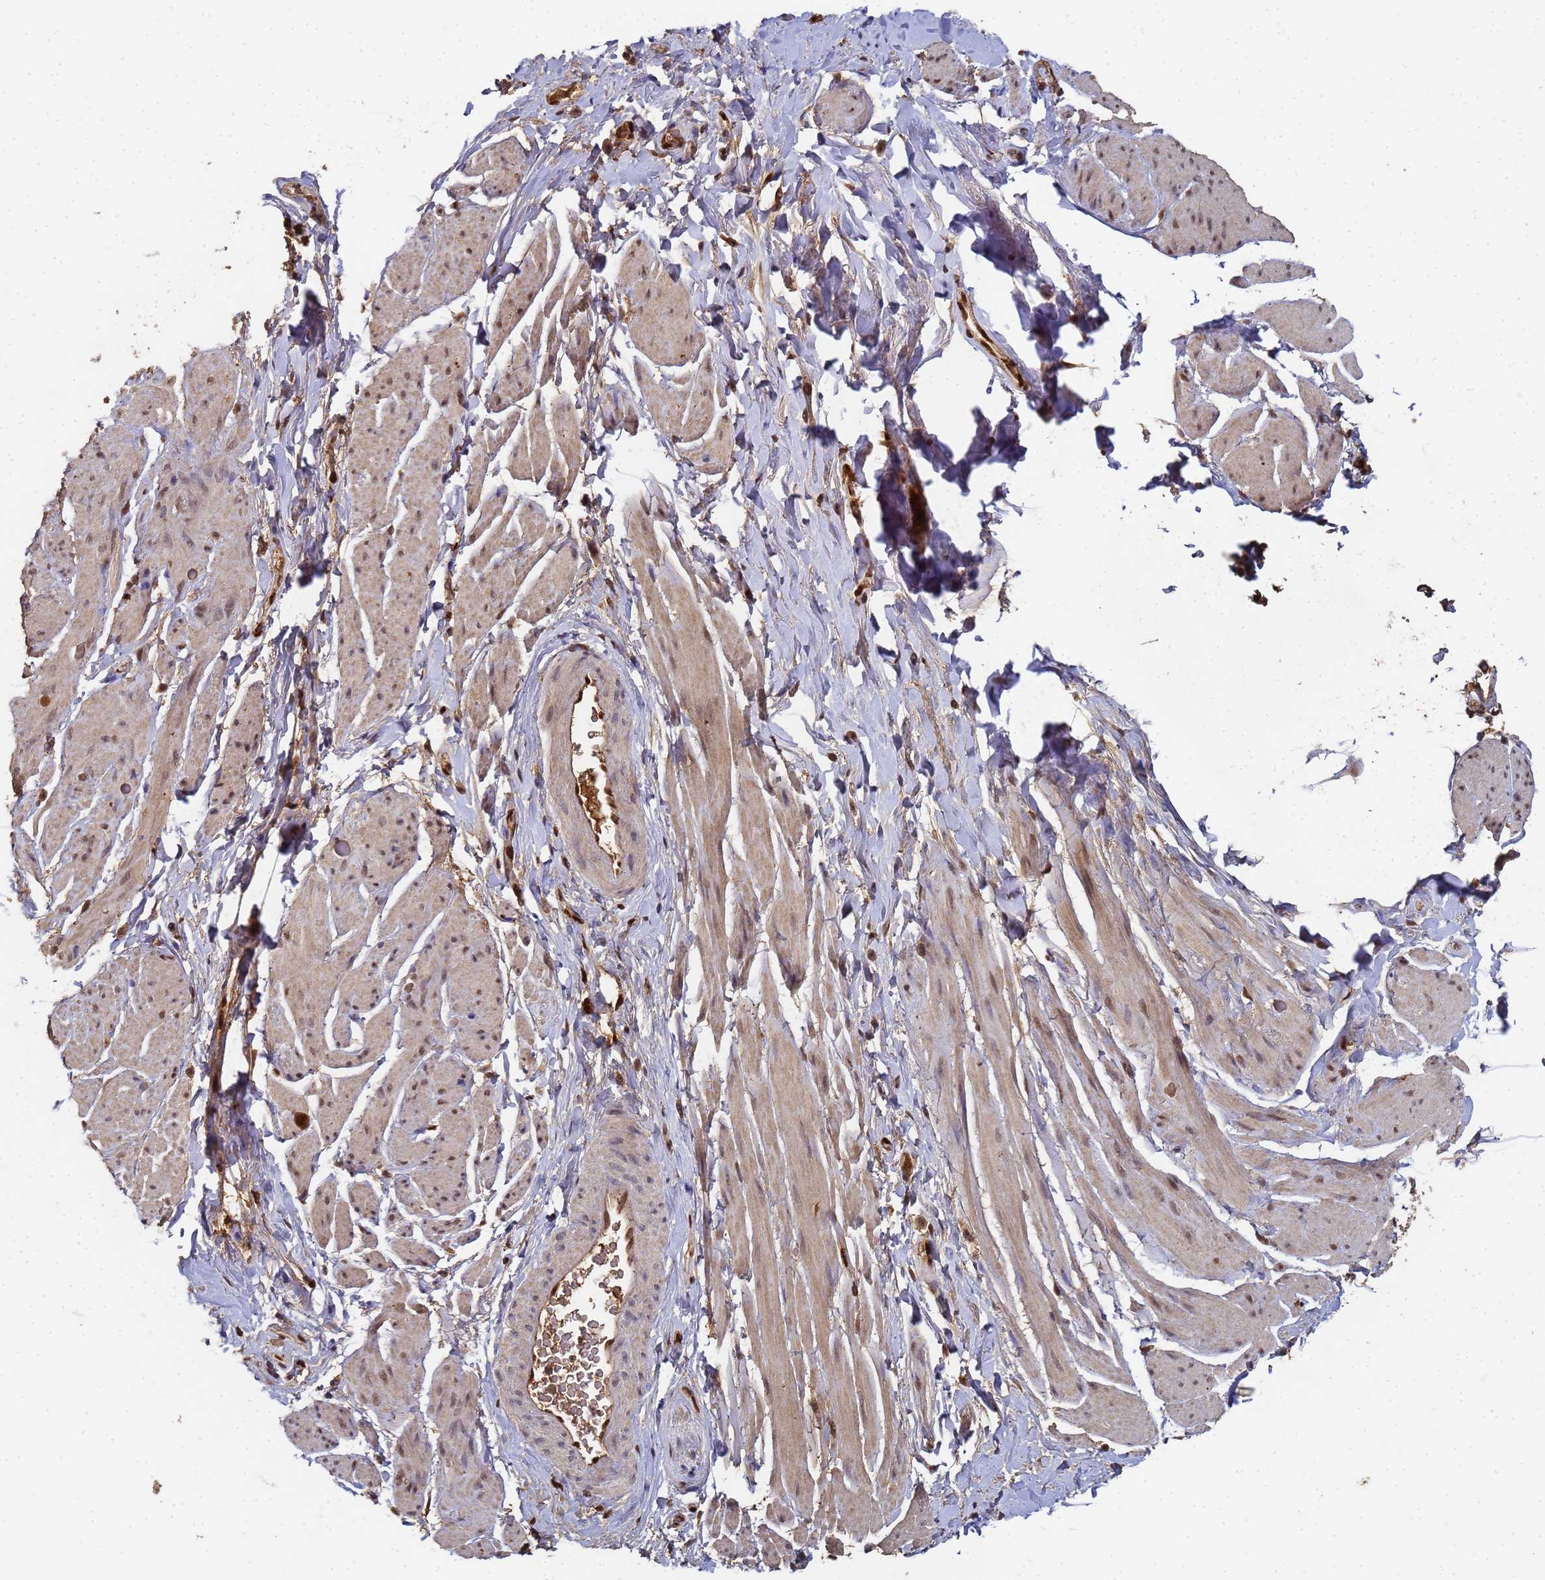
{"staining": {"intensity": "weak", "quantity": "<25%", "location": "cytoplasmic/membranous,nuclear"}, "tissue": "smooth muscle", "cell_type": "Smooth muscle cells", "image_type": "normal", "snomed": [{"axis": "morphology", "description": "Normal tissue, NOS"}, {"axis": "topography", "description": "Smooth muscle"}, {"axis": "topography", "description": "Peripheral nerve tissue"}], "caption": "High magnification brightfield microscopy of unremarkable smooth muscle stained with DAB (brown) and counterstained with hematoxylin (blue): smooth muscle cells show no significant expression. (DAB immunohistochemistry (IHC) with hematoxylin counter stain).", "gene": "SECISBP2", "patient": {"sex": "male", "age": 69}}